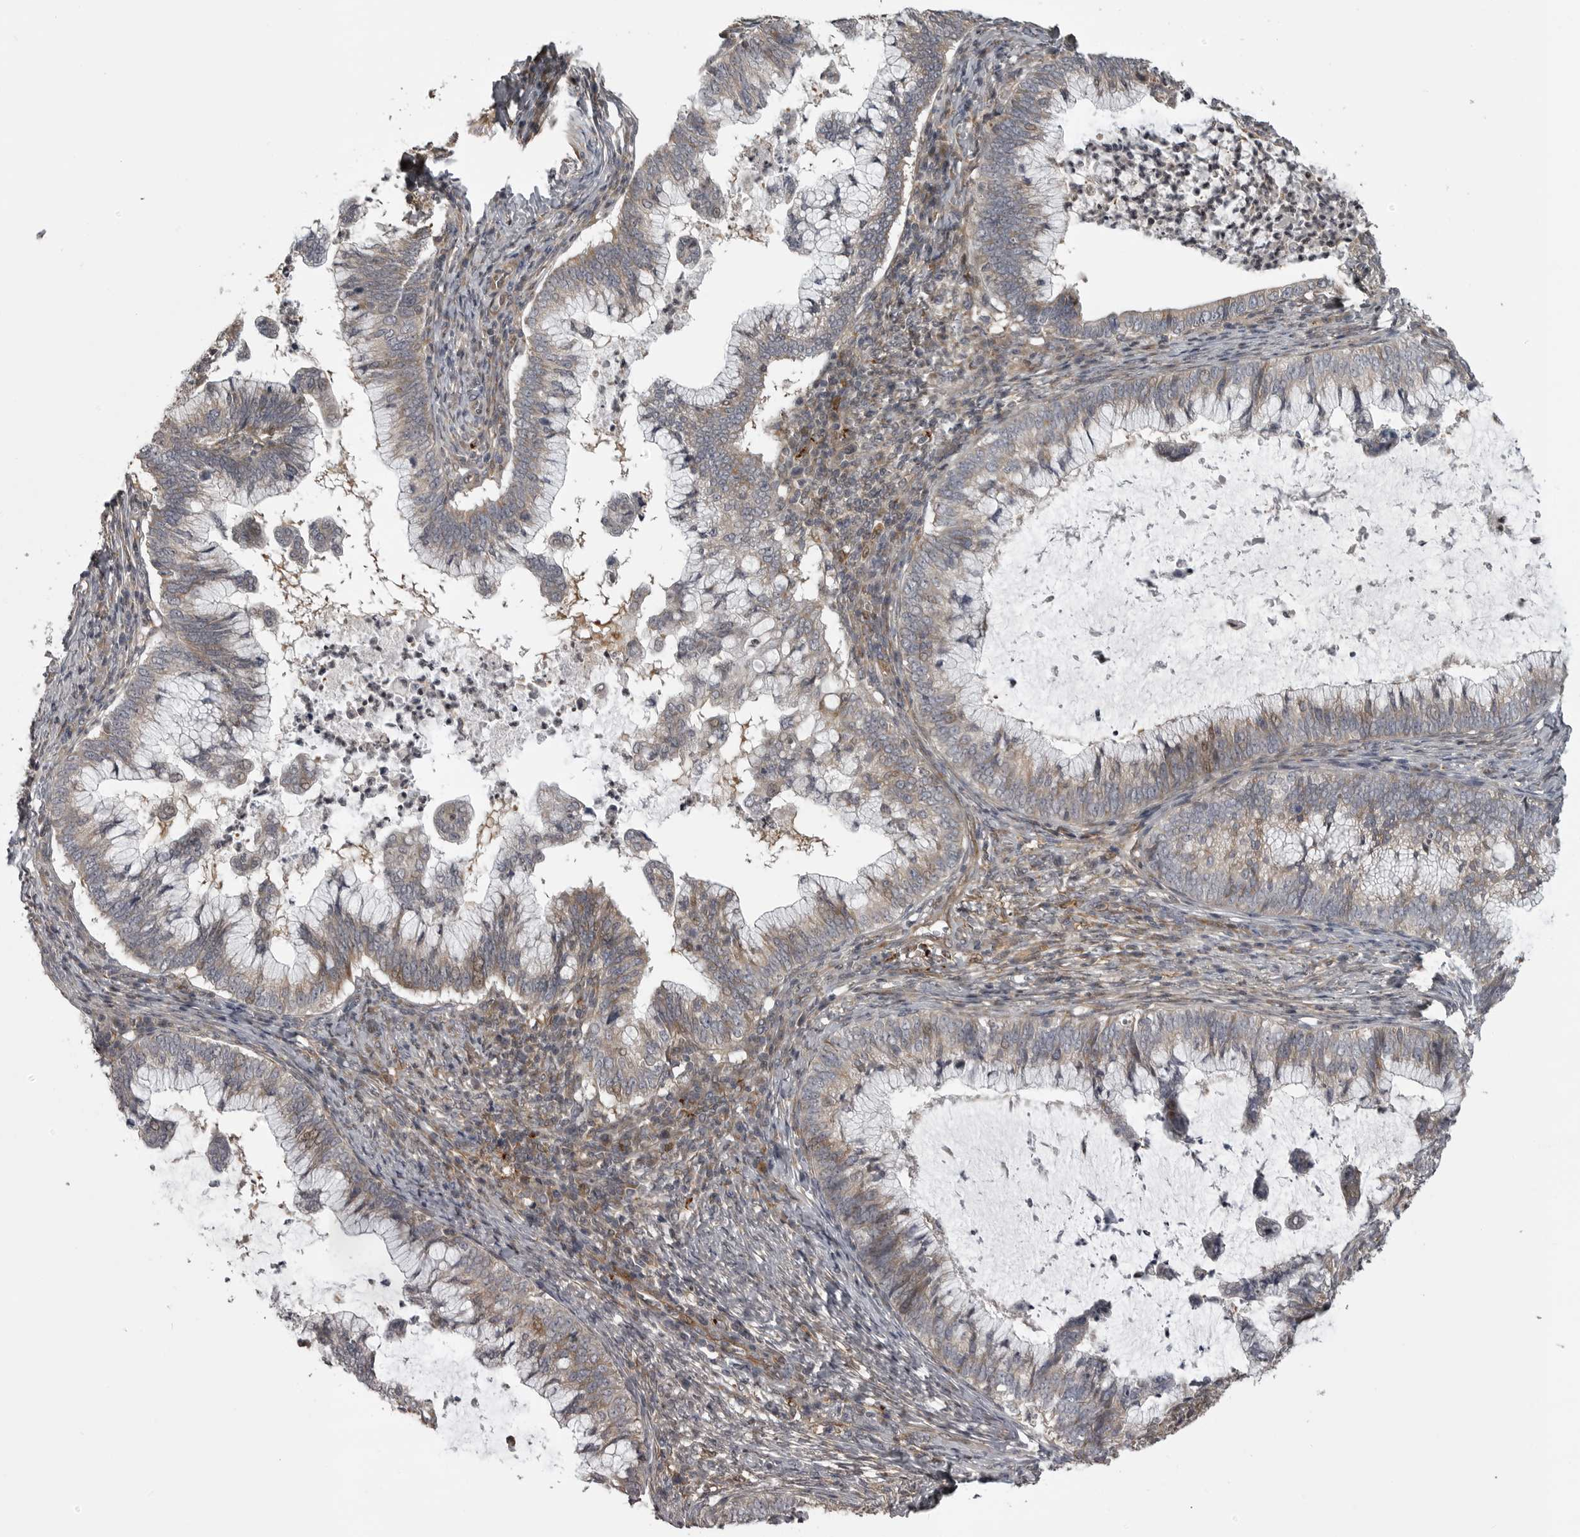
{"staining": {"intensity": "negative", "quantity": "none", "location": "none"}, "tissue": "cervical cancer", "cell_type": "Tumor cells", "image_type": "cancer", "snomed": [{"axis": "morphology", "description": "Adenocarcinoma, NOS"}, {"axis": "topography", "description": "Cervix"}], "caption": "The IHC micrograph has no significant expression in tumor cells of cervical cancer tissue.", "gene": "ZNRF1", "patient": {"sex": "female", "age": 36}}